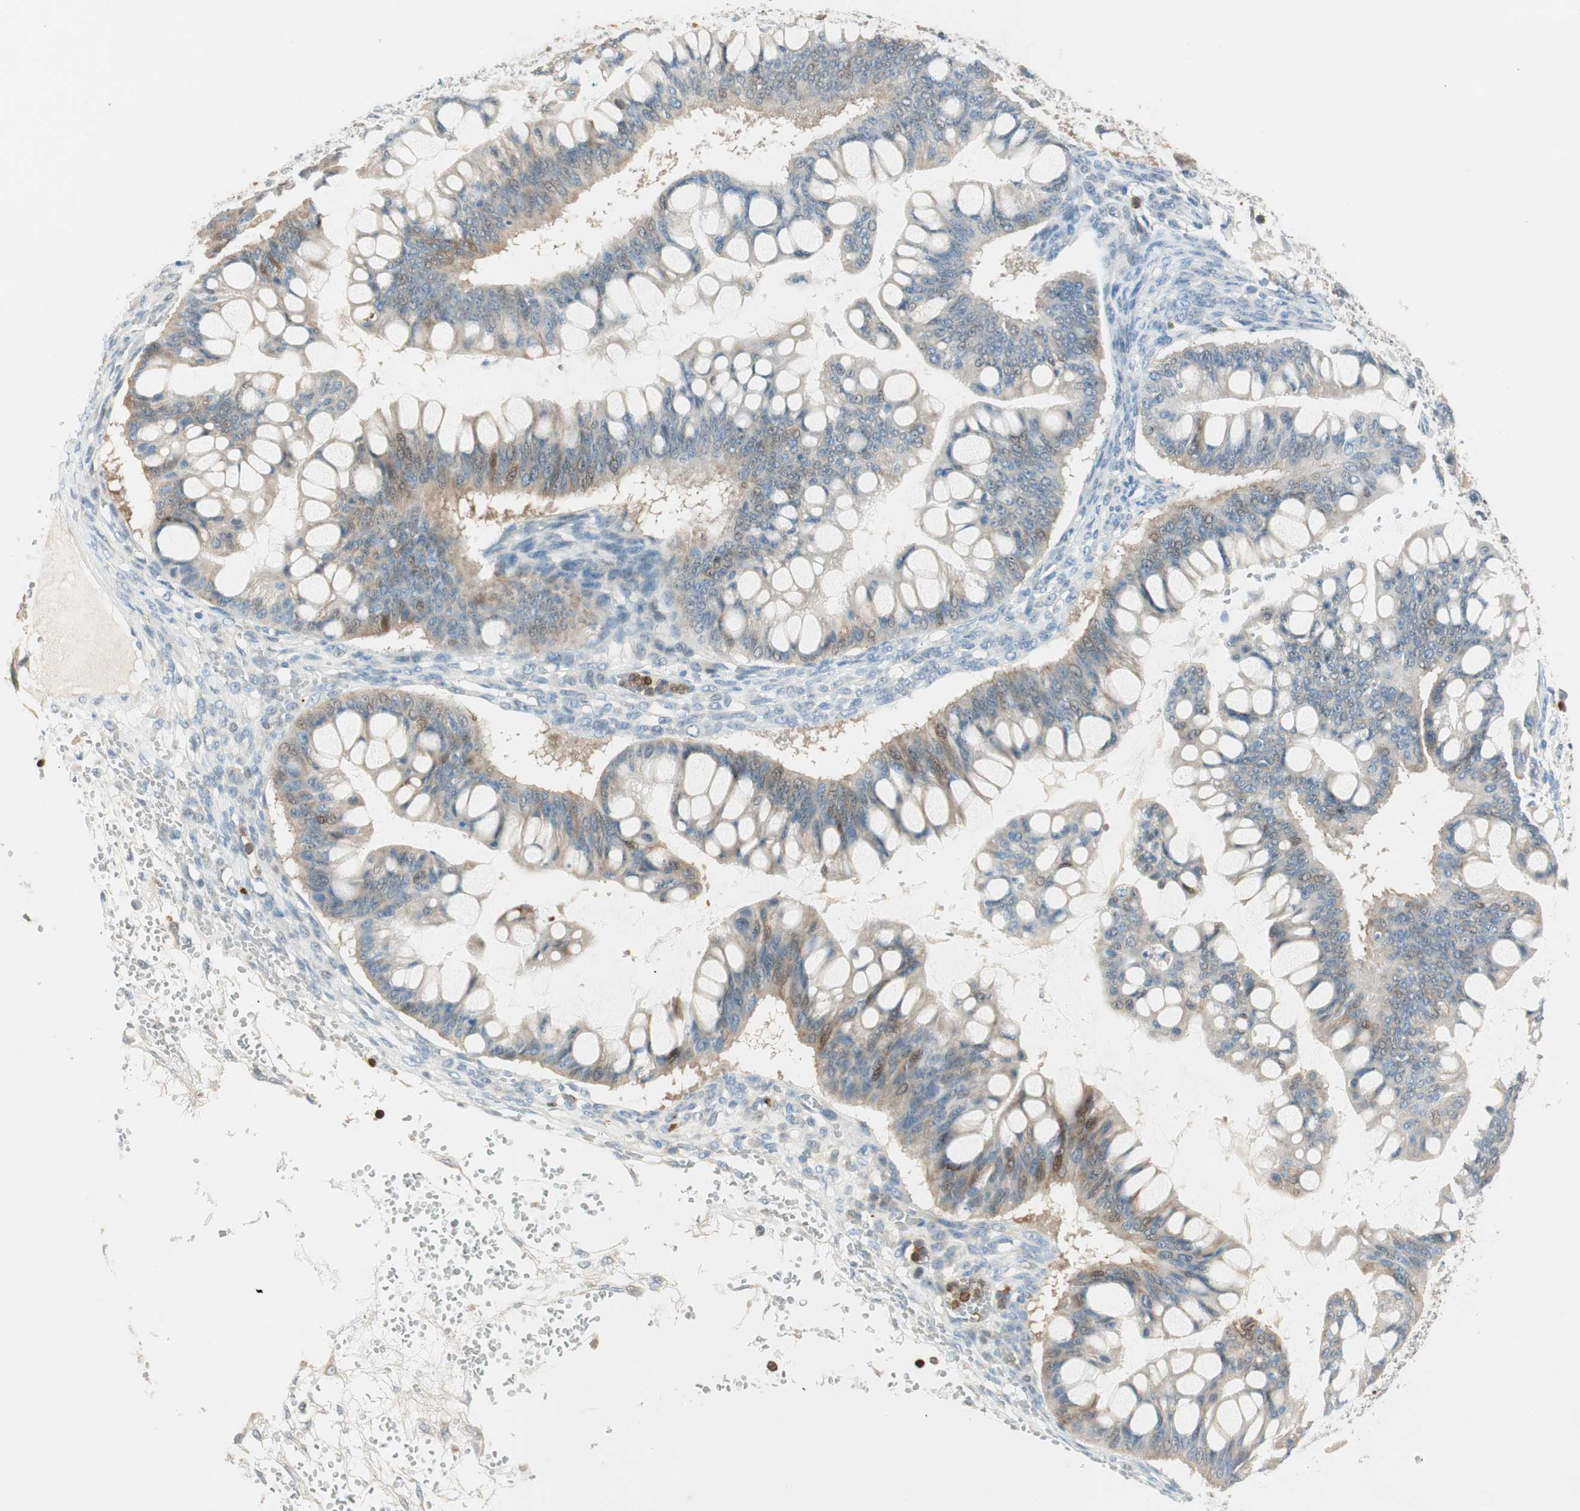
{"staining": {"intensity": "weak", "quantity": "25%-75%", "location": "cytoplasmic/membranous"}, "tissue": "ovarian cancer", "cell_type": "Tumor cells", "image_type": "cancer", "snomed": [{"axis": "morphology", "description": "Cystadenocarcinoma, mucinous, NOS"}, {"axis": "topography", "description": "Ovary"}], "caption": "High-power microscopy captured an immunohistochemistry image of ovarian mucinous cystadenocarcinoma, revealing weak cytoplasmic/membranous expression in approximately 25%-75% of tumor cells. (brown staining indicates protein expression, while blue staining denotes nuclei).", "gene": "HPGD", "patient": {"sex": "female", "age": 73}}